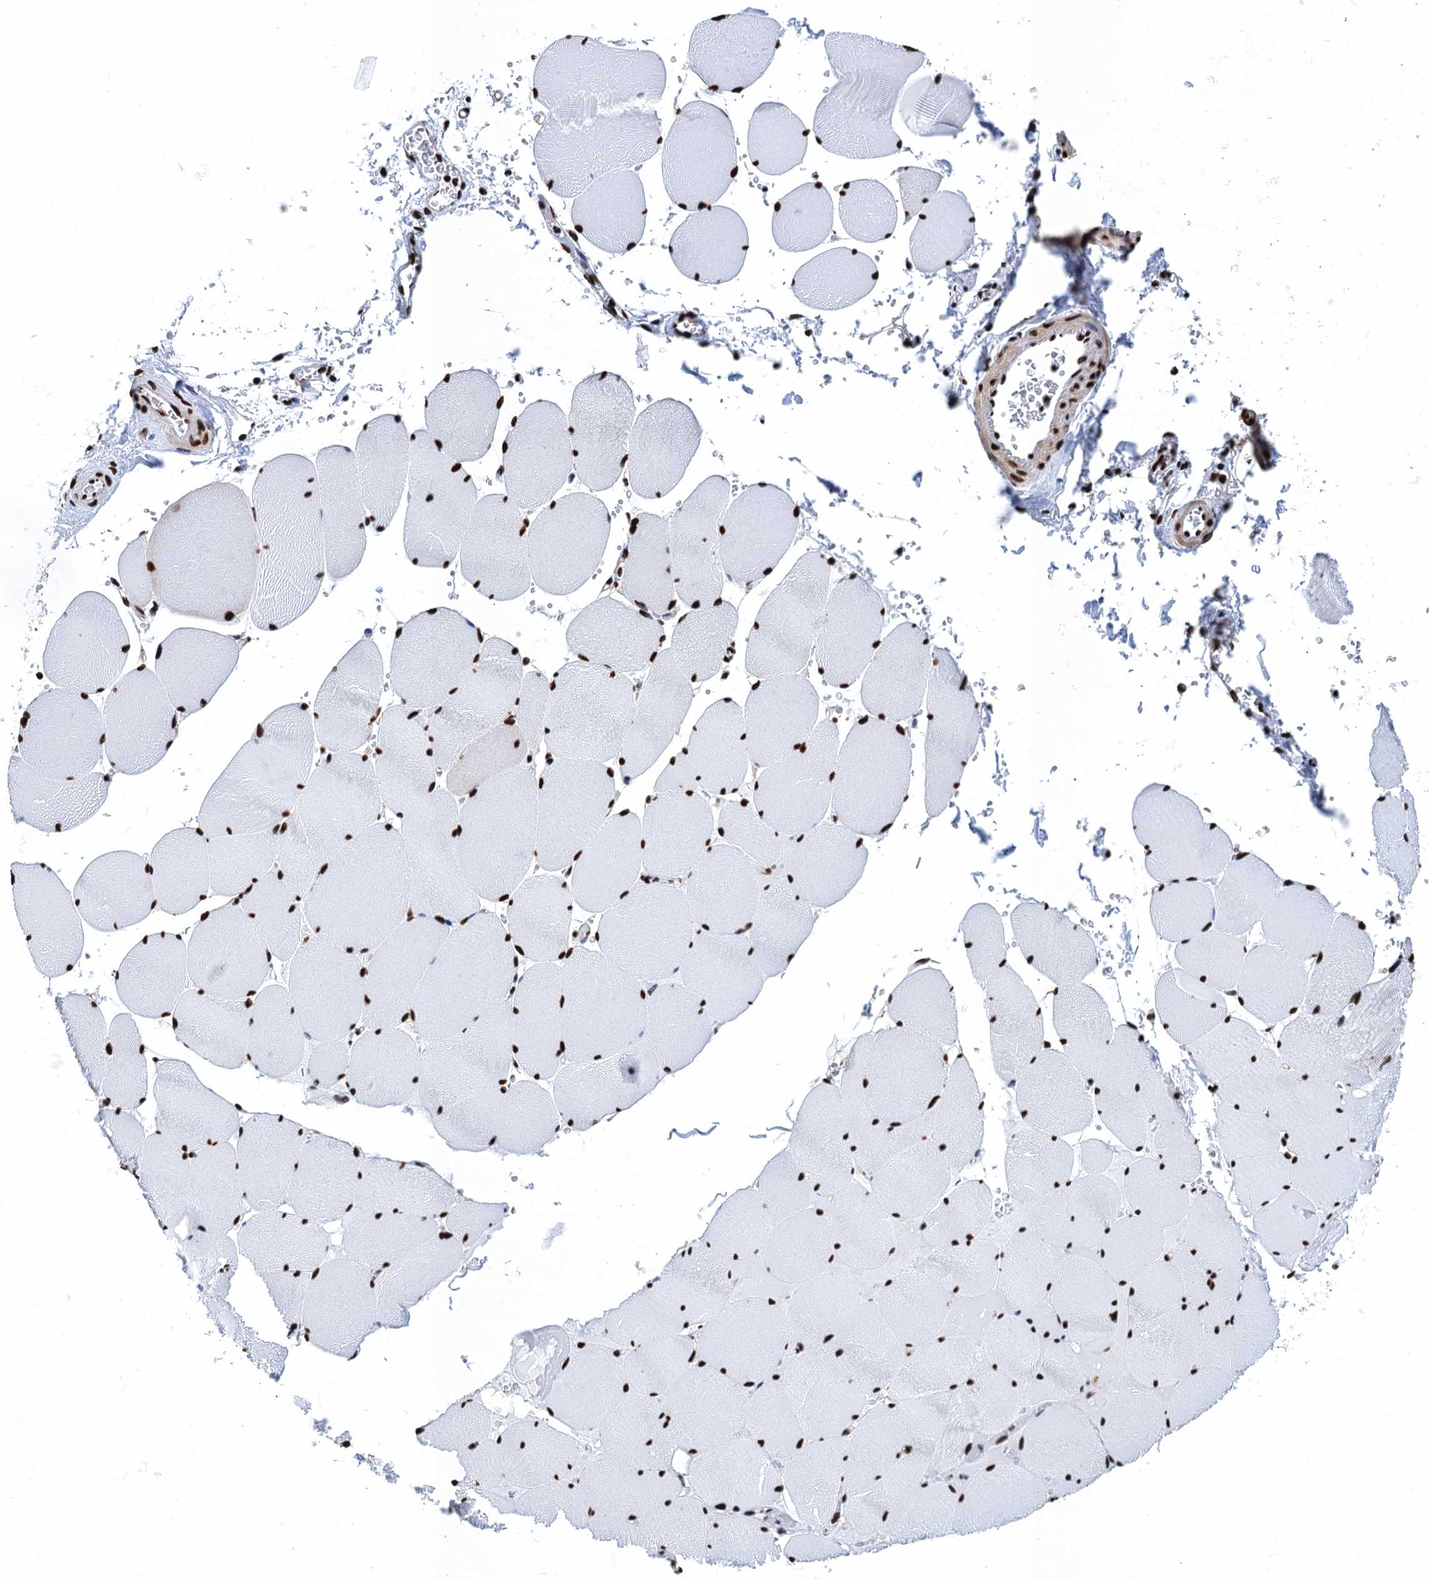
{"staining": {"intensity": "strong", "quantity": ">75%", "location": "nuclear"}, "tissue": "skeletal muscle", "cell_type": "Myocytes", "image_type": "normal", "snomed": [{"axis": "morphology", "description": "Normal tissue, NOS"}, {"axis": "topography", "description": "Skeletal muscle"}, {"axis": "topography", "description": "Head-Neck"}], "caption": "Immunohistochemical staining of unremarkable human skeletal muscle demonstrates >75% levels of strong nuclear protein expression in approximately >75% of myocytes.", "gene": "UBA2", "patient": {"sex": "male", "age": 66}}